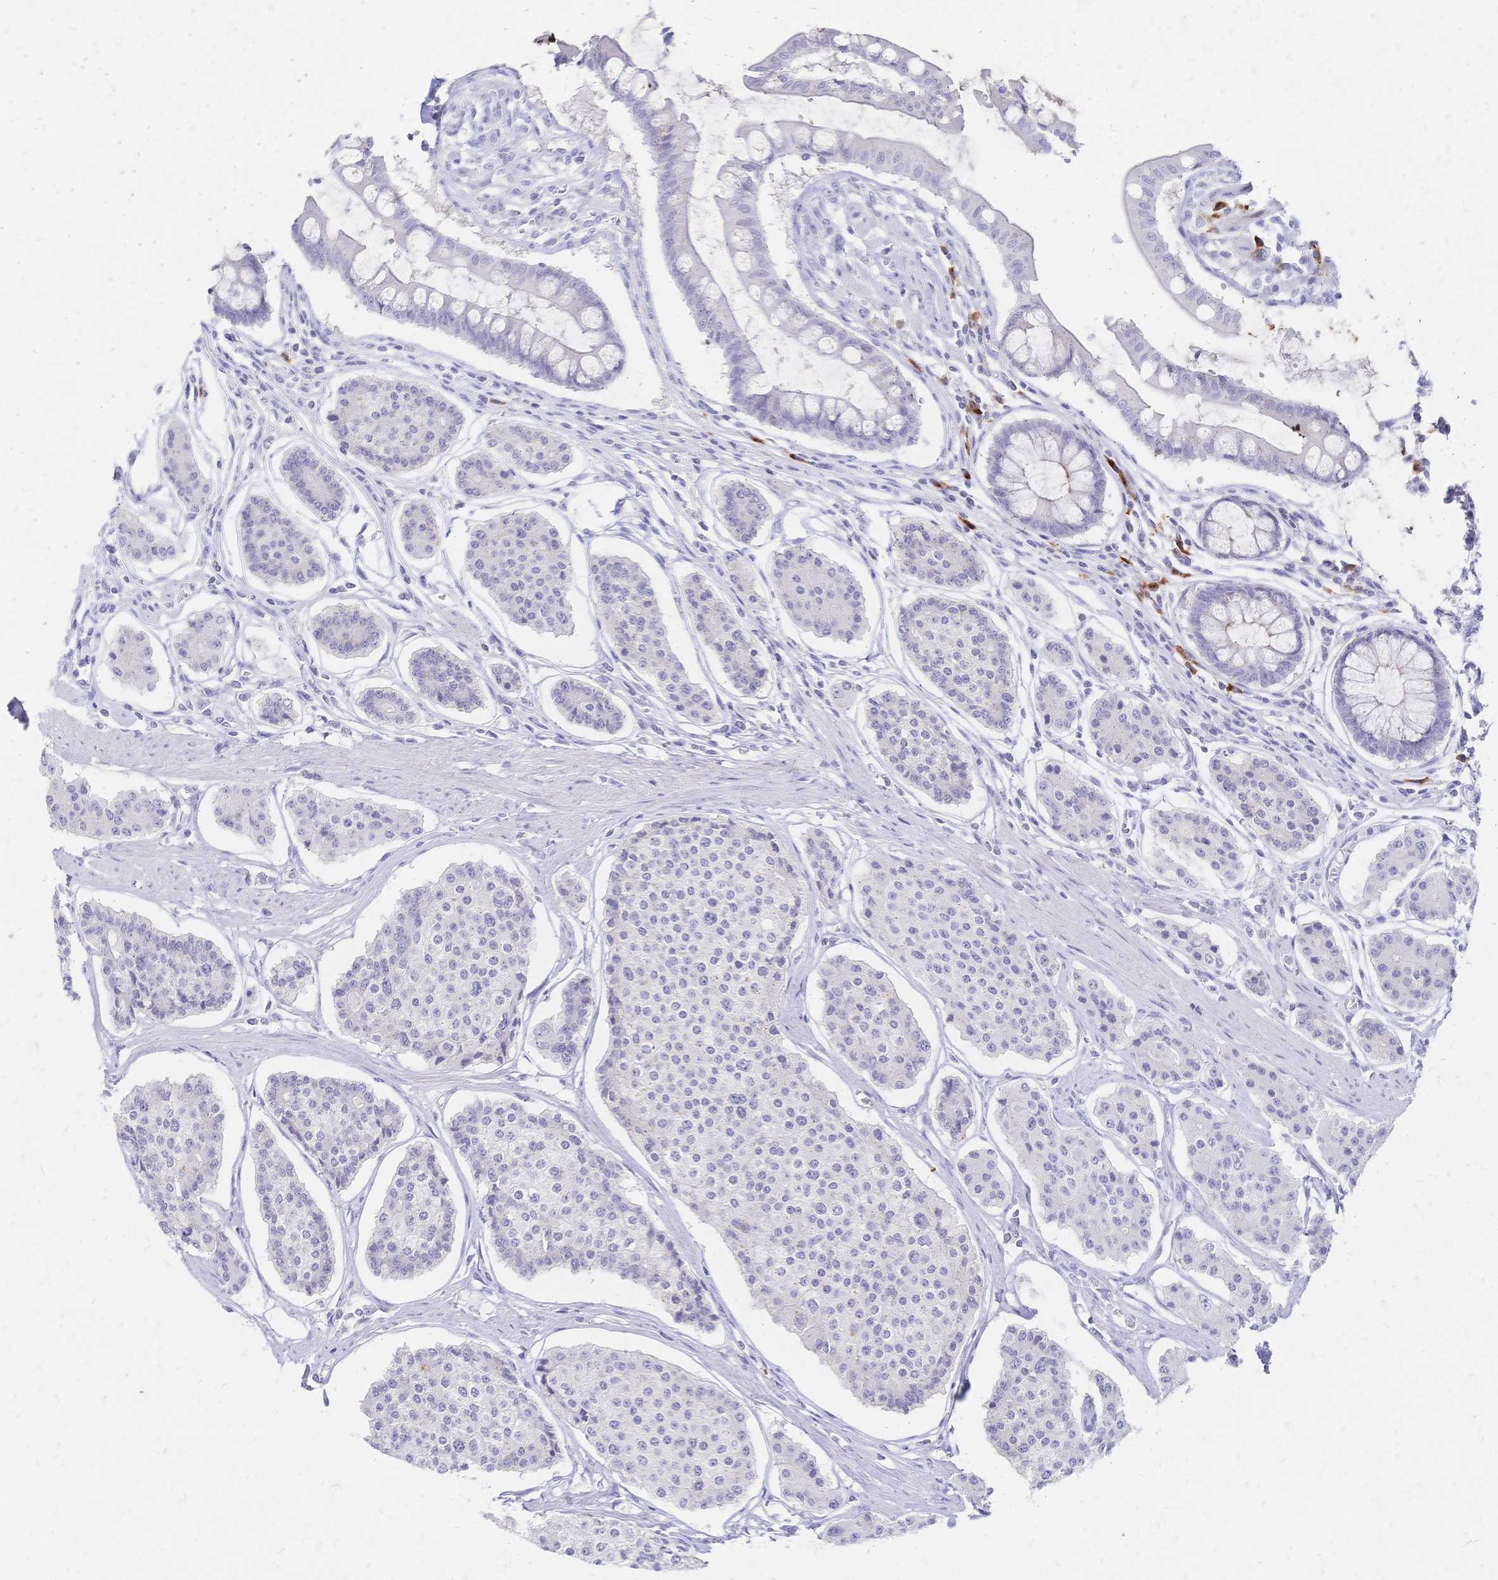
{"staining": {"intensity": "negative", "quantity": "none", "location": "none"}, "tissue": "carcinoid", "cell_type": "Tumor cells", "image_type": "cancer", "snomed": [{"axis": "morphology", "description": "Carcinoid, malignant, NOS"}, {"axis": "topography", "description": "Small intestine"}], "caption": "Immunohistochemical staining of human carcinoid displays no significant expression in tumor cells.", "gene": "PSORS1C2", "patient": {"sex": "female", "age": 65}}